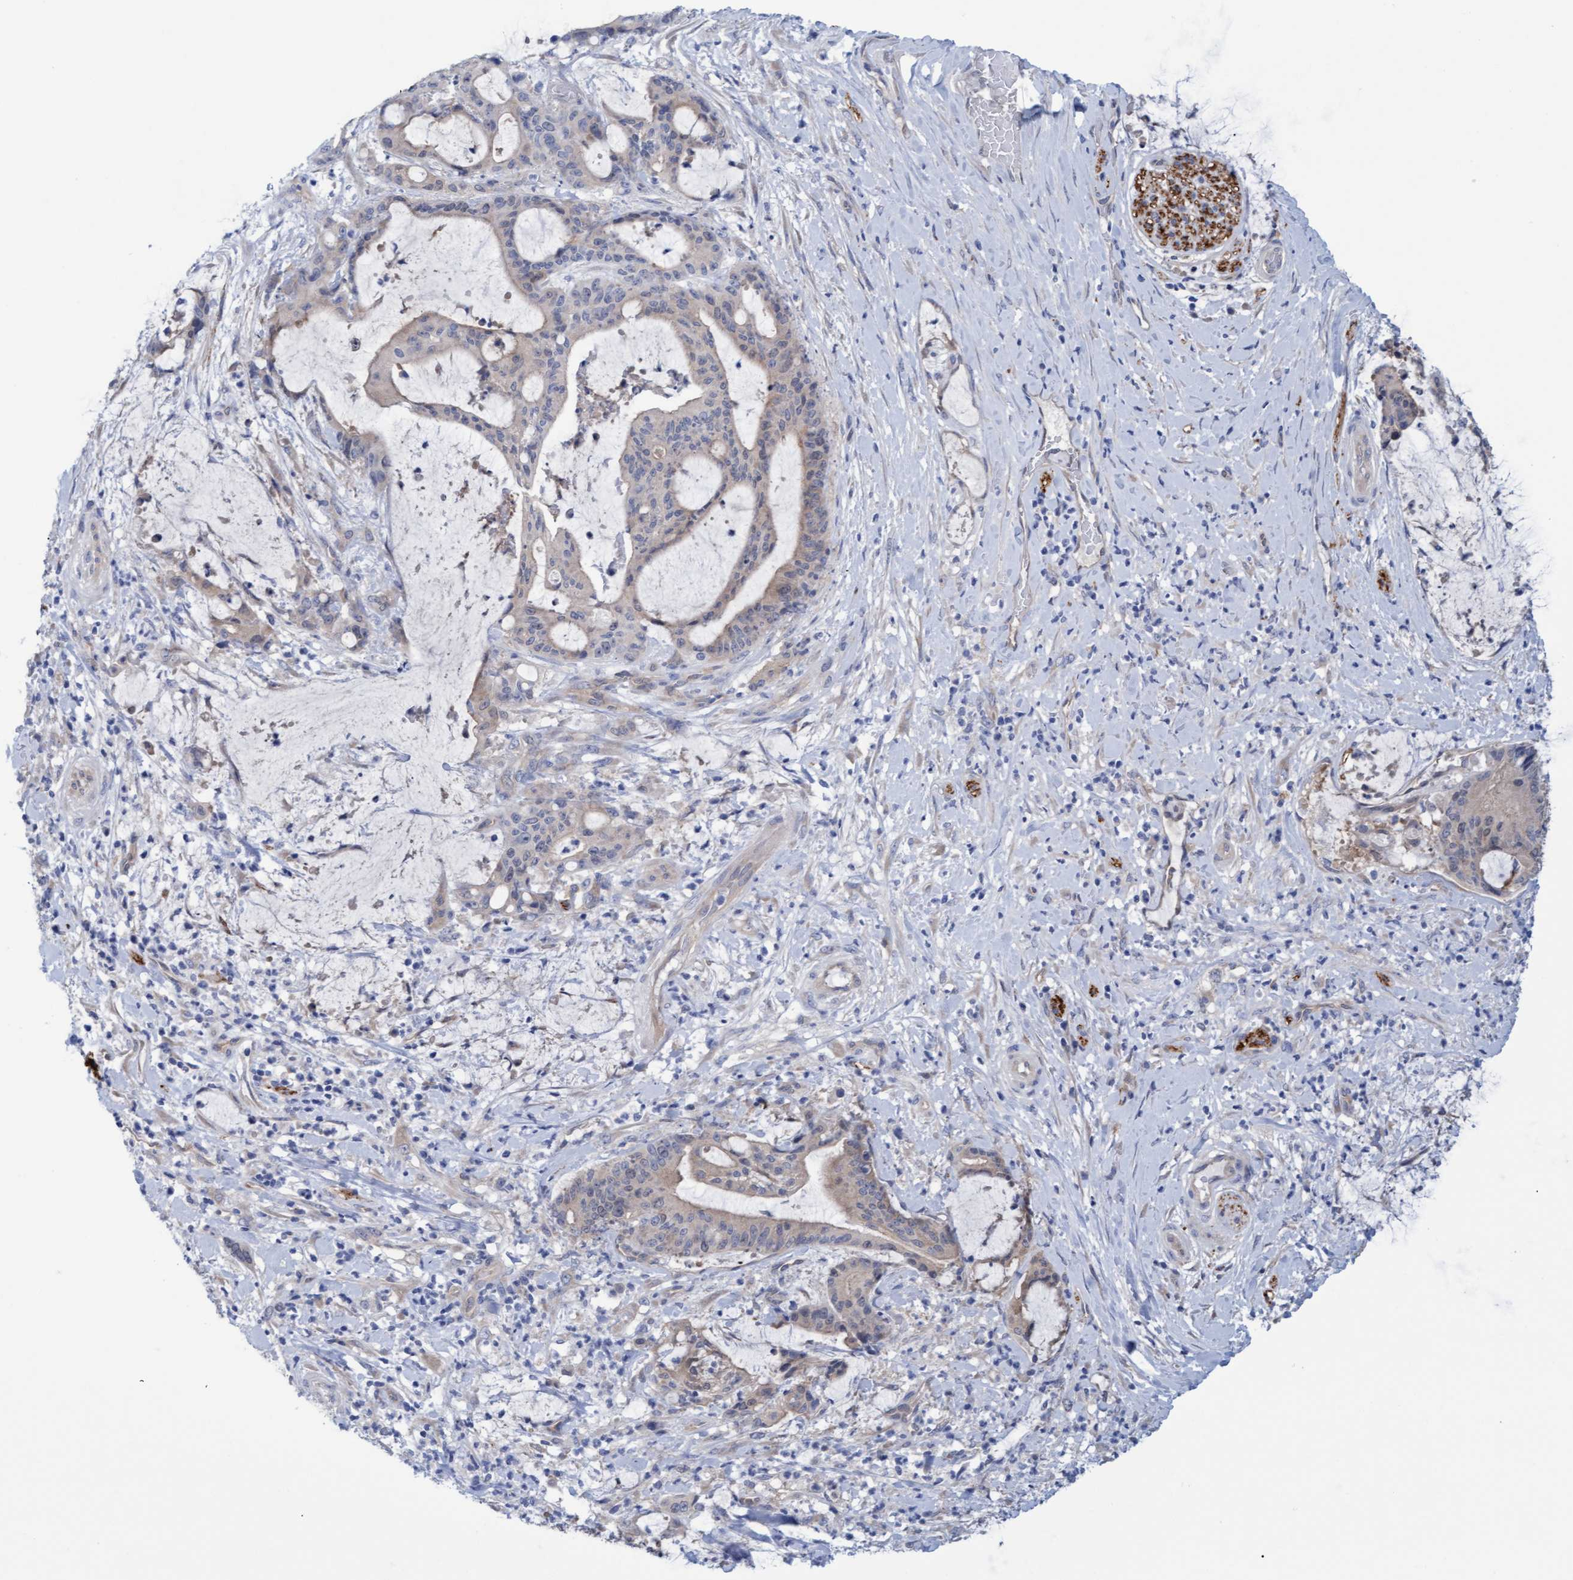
{"staining": {"intensity": "weak", "quantity": "<25%", "location": "cytoplasmic/membranous"}, "tissue": "liver cancer", "cell_type": "Tumor cells", "image_type": "cancer", "snomed": [{"axis": "morphology", "description": "Normal tissue, NOS"}, {"axis": "morphology", "description": "Cholangiocarcinoma"}, {"axis": "topography", "description": "Liver"}, {"axis": "topography", "description": "Peripheral nerve tissue"}], "caption": "A high-resolution image shows IHC staining of liver cancer (cholangiocarcinoma), which reveals no significant staining in tumor cells. (Stains: DAB immunohistochemistry with hematoxylin counter stain, Microscopy: brightfield microscopy at high magnification).", "gene": "STXBP1", "patient": {"sex": "female", "age": 73}}